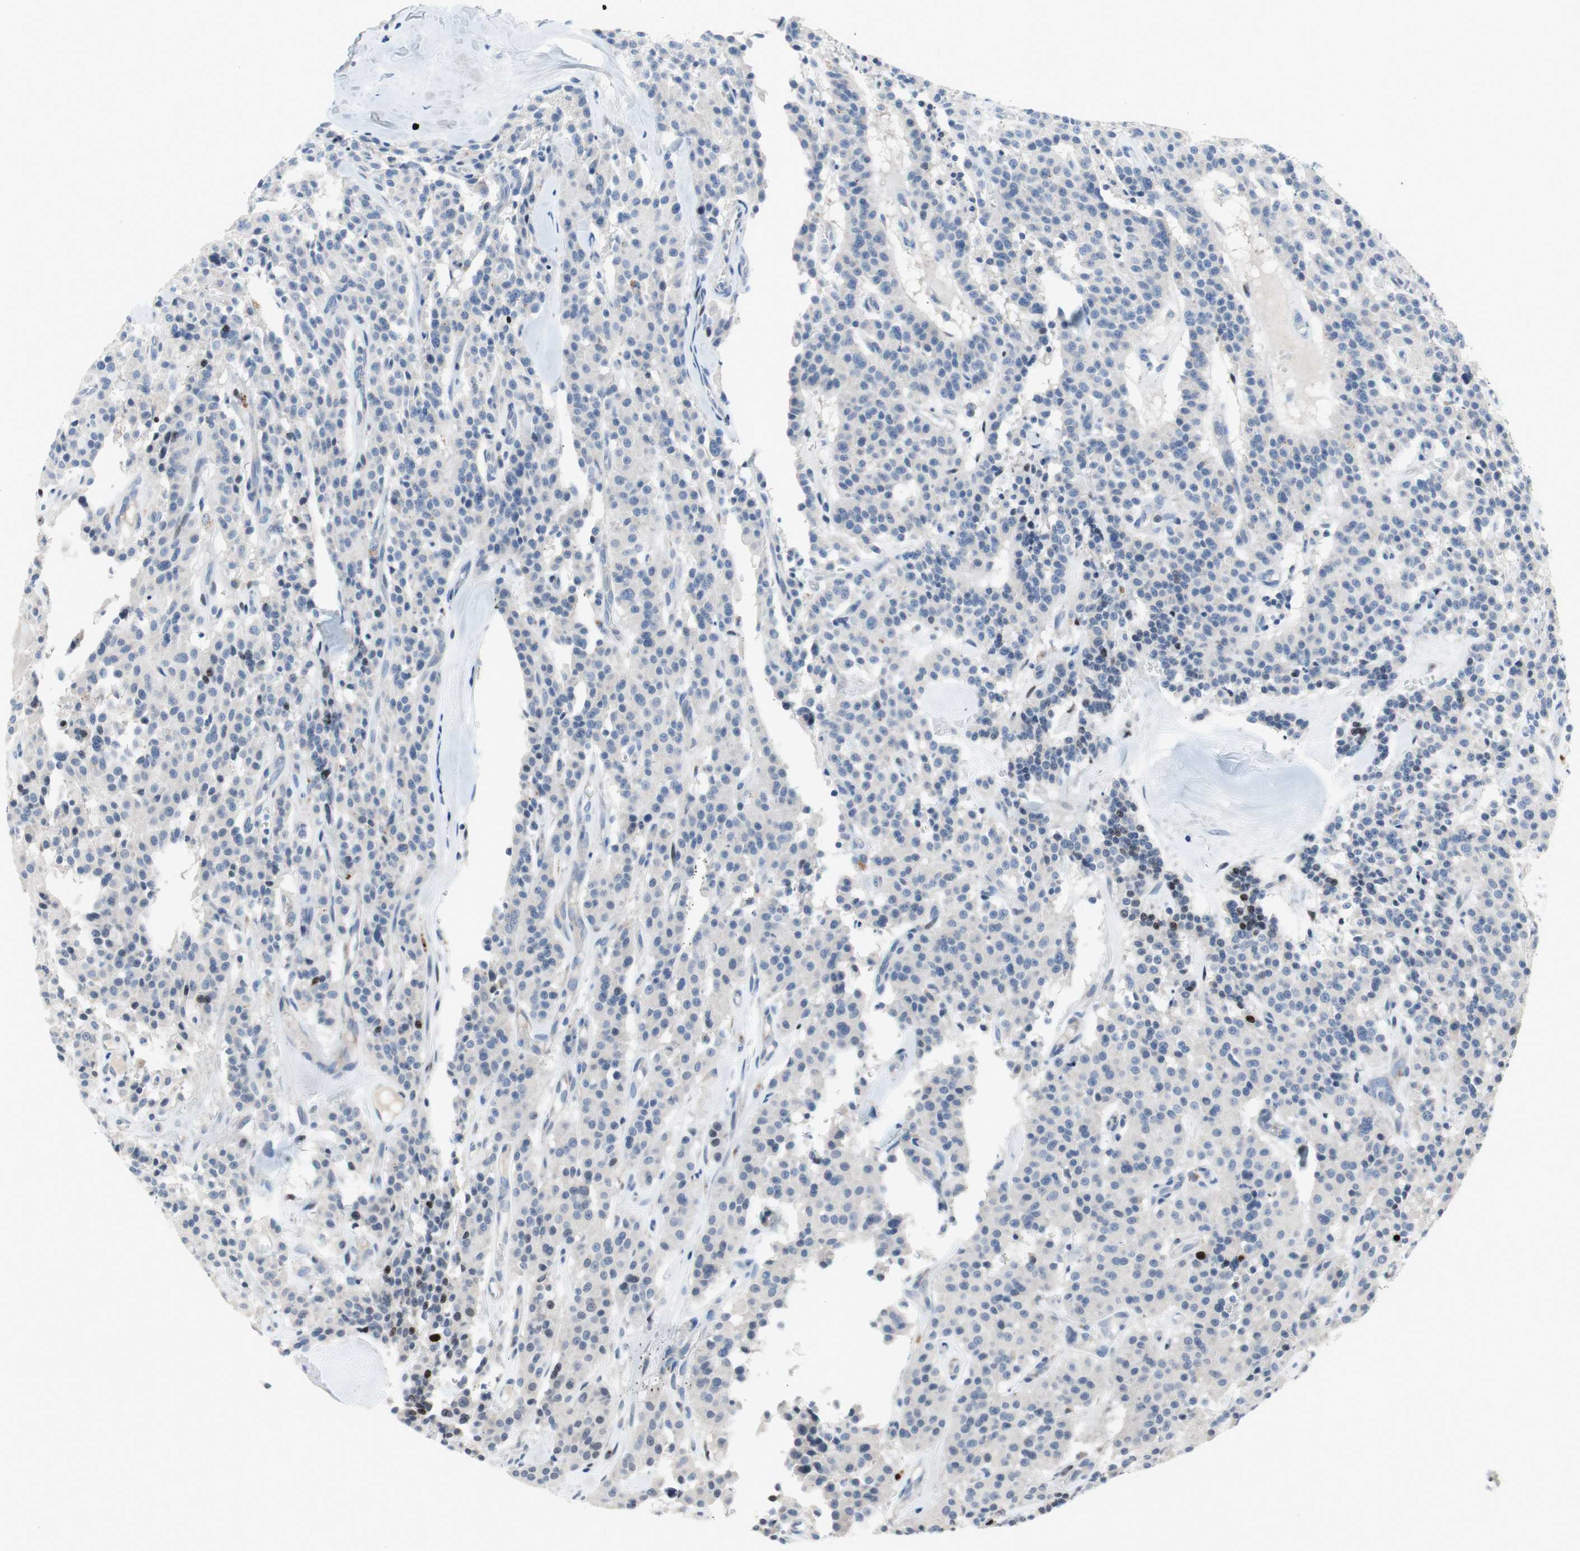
{"staining": {"intensity": "weak", "quantity": "<25%", "location": "nuclear"}, "tissue": "carcinoid", "cell_type": "Tumor cells", "image_type": "cancer", "snomed": [{"axis": "morphology", "description": "Carcinoid, malignant, NOS"}, {"axis": "topography", "description": "Lung"}], "caption": "Immunohistochemistry histopathology image of neoplastic tissue: human carcinoid stained with DAB displays no significant protein staining in tumor cells. (DAB (3,3'-diaminobenzidine) immunohistochemistry with hematoxylin counter stain).", "gene": "MUTYH", "patient": {"sex": "male", "age": 30}}